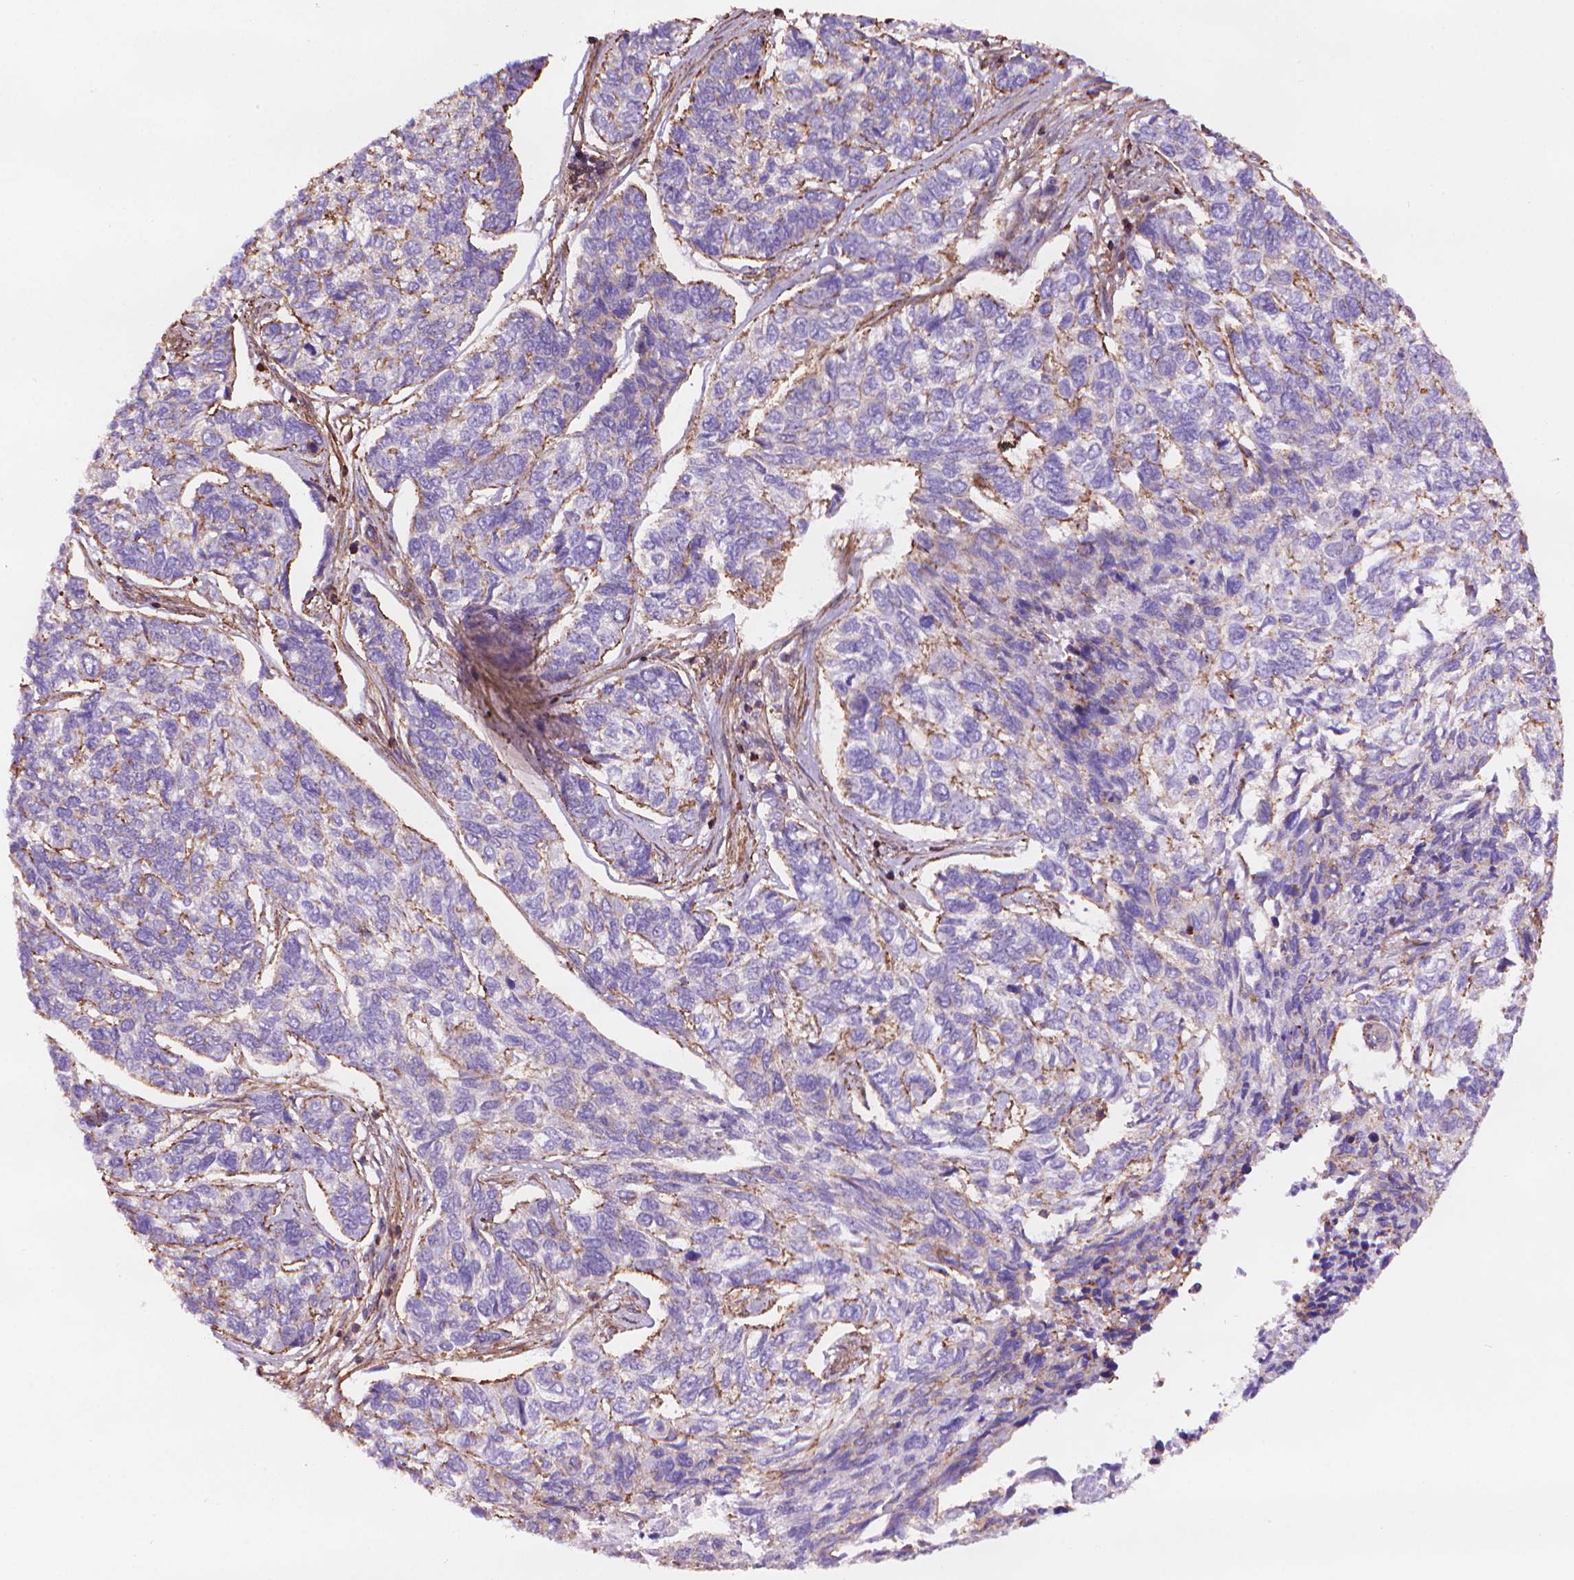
{"staining": {"intensity": "moderate", "quantity": "<25%", "location": "cytoplasmic/membranous"}, "tissue": "skin cancer", "cell_type": "Tumor cells", "image_type": "cancer", "snomed": [{"axis": "morphology", "description": "Basal cell carcinoma"}, {"axis": "topography", "description": "Skin"}], "caption": "Brown immunohistochemical staining in basal cell carcinoma (skin) displays moderate cytoplasmic/membranous positivity in approximately <25% of tumor cells.", "gene": "PATJ", "patient": {"sex": "female", "age": 65}}